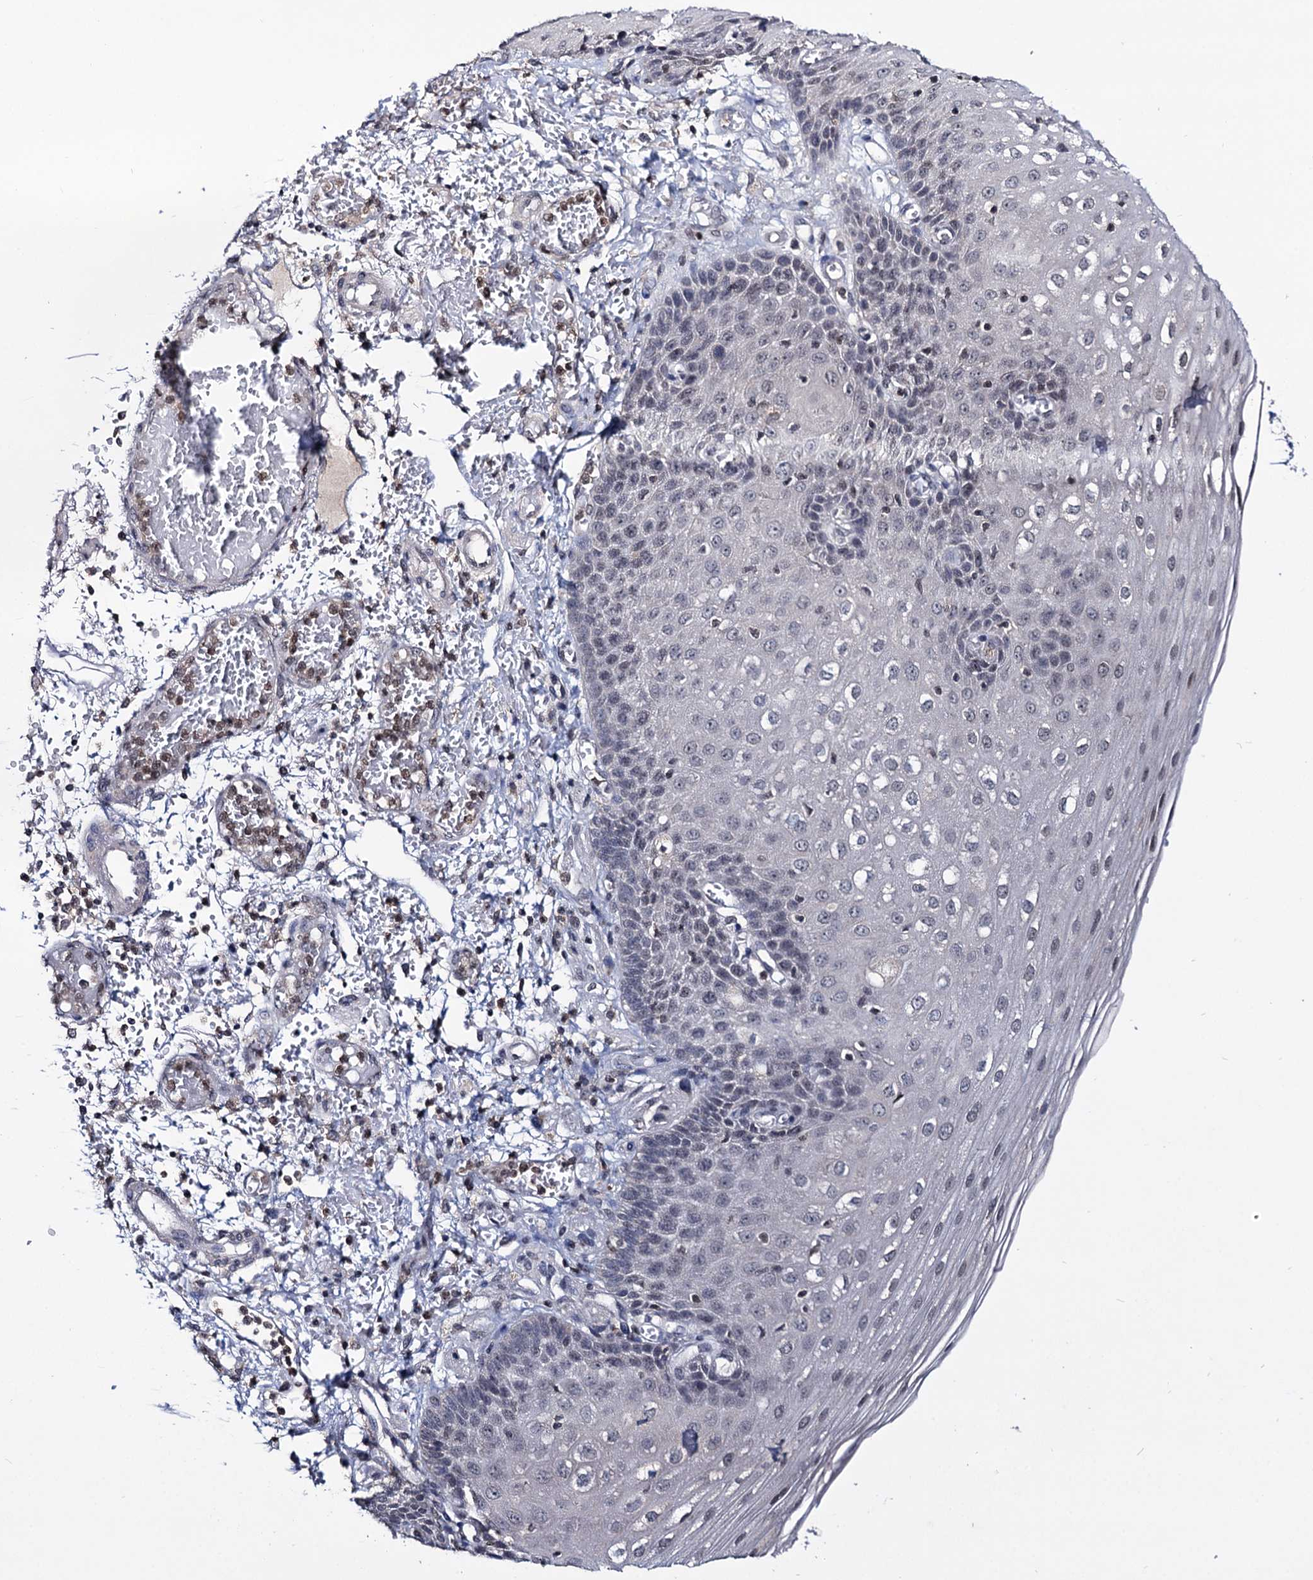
{"staining": {"intensity": "weak", "quantity": "<25%", "location": "nuclear"}, "tissue": "esophagus", "cell_type": "Squamous epithelial cells", "image_type": "normal", "snomed": [{"axis": "morphology", "description": "Normal tissue, NOS"}, {"axis": "topography", "description": "Esophagus"}], "caption": "This is an immunohistochemistry photomicrograph of unremarkable human esophagus. There is no positivity in squamous epithelial cells.", "gene": "SMCHD1", "patient": {"sex": "male", "age": 81}}